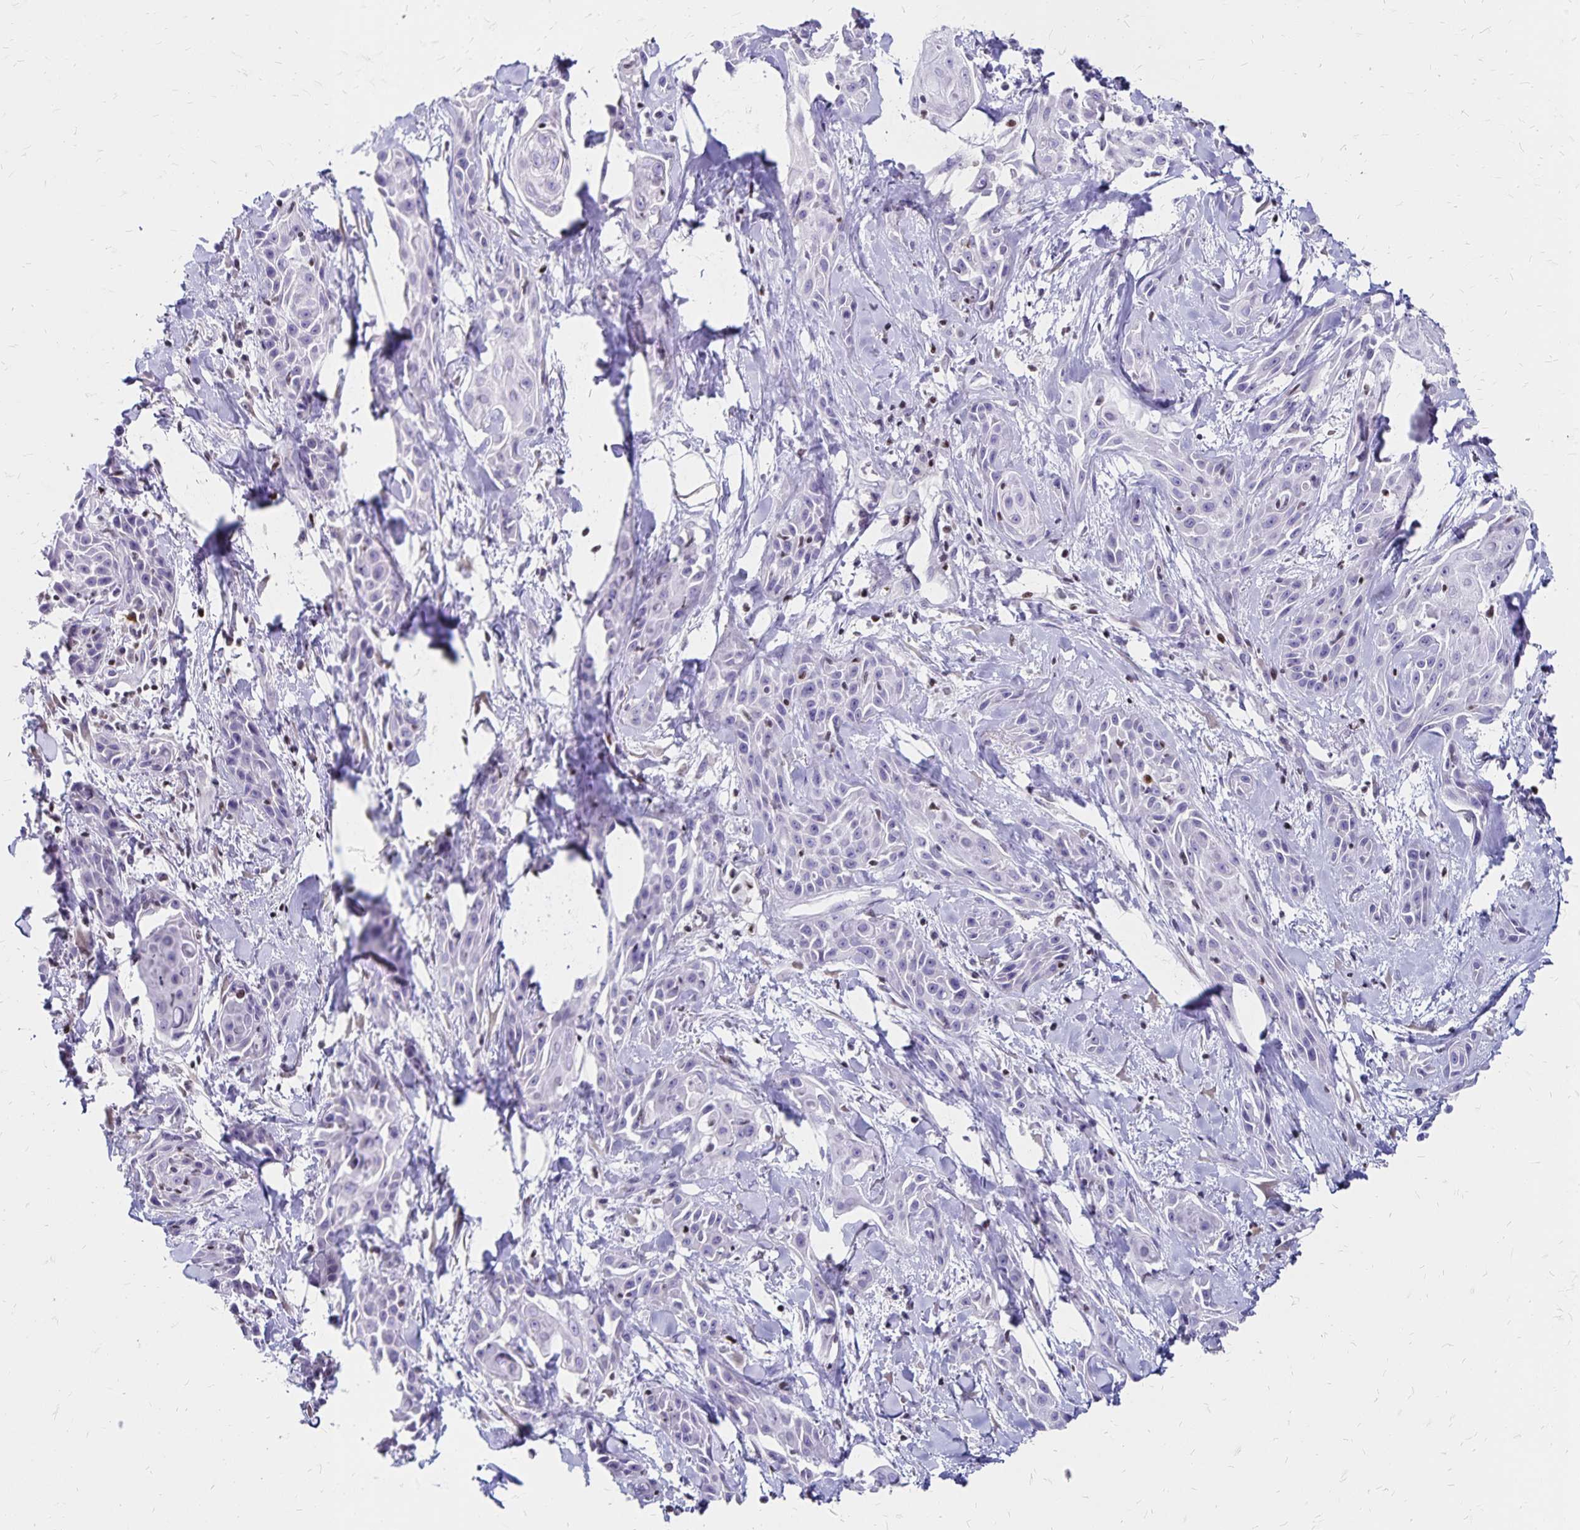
{"staining": {"intensity": "negative", "quantity": "none", "location": "none"}, "tissue": "skin cancer", "cell_type": "Tumor cells", "image_type": "cancer", "snomed": [{"axis": "morphology", "description": "Squamous cell carcinoma, NOS"}, {"axis": "topography", "description": "Skin"}, {"axis": "topography", "description": "Anal"}], "caption": "Immunohistochemistry histopathology image of squamous cell carcinoma (skin) stained for a protein (brown), which reveals no staining in tumor cells.", "gene": "IKZF1", "patient": {"sex": "male", "age": 64}}